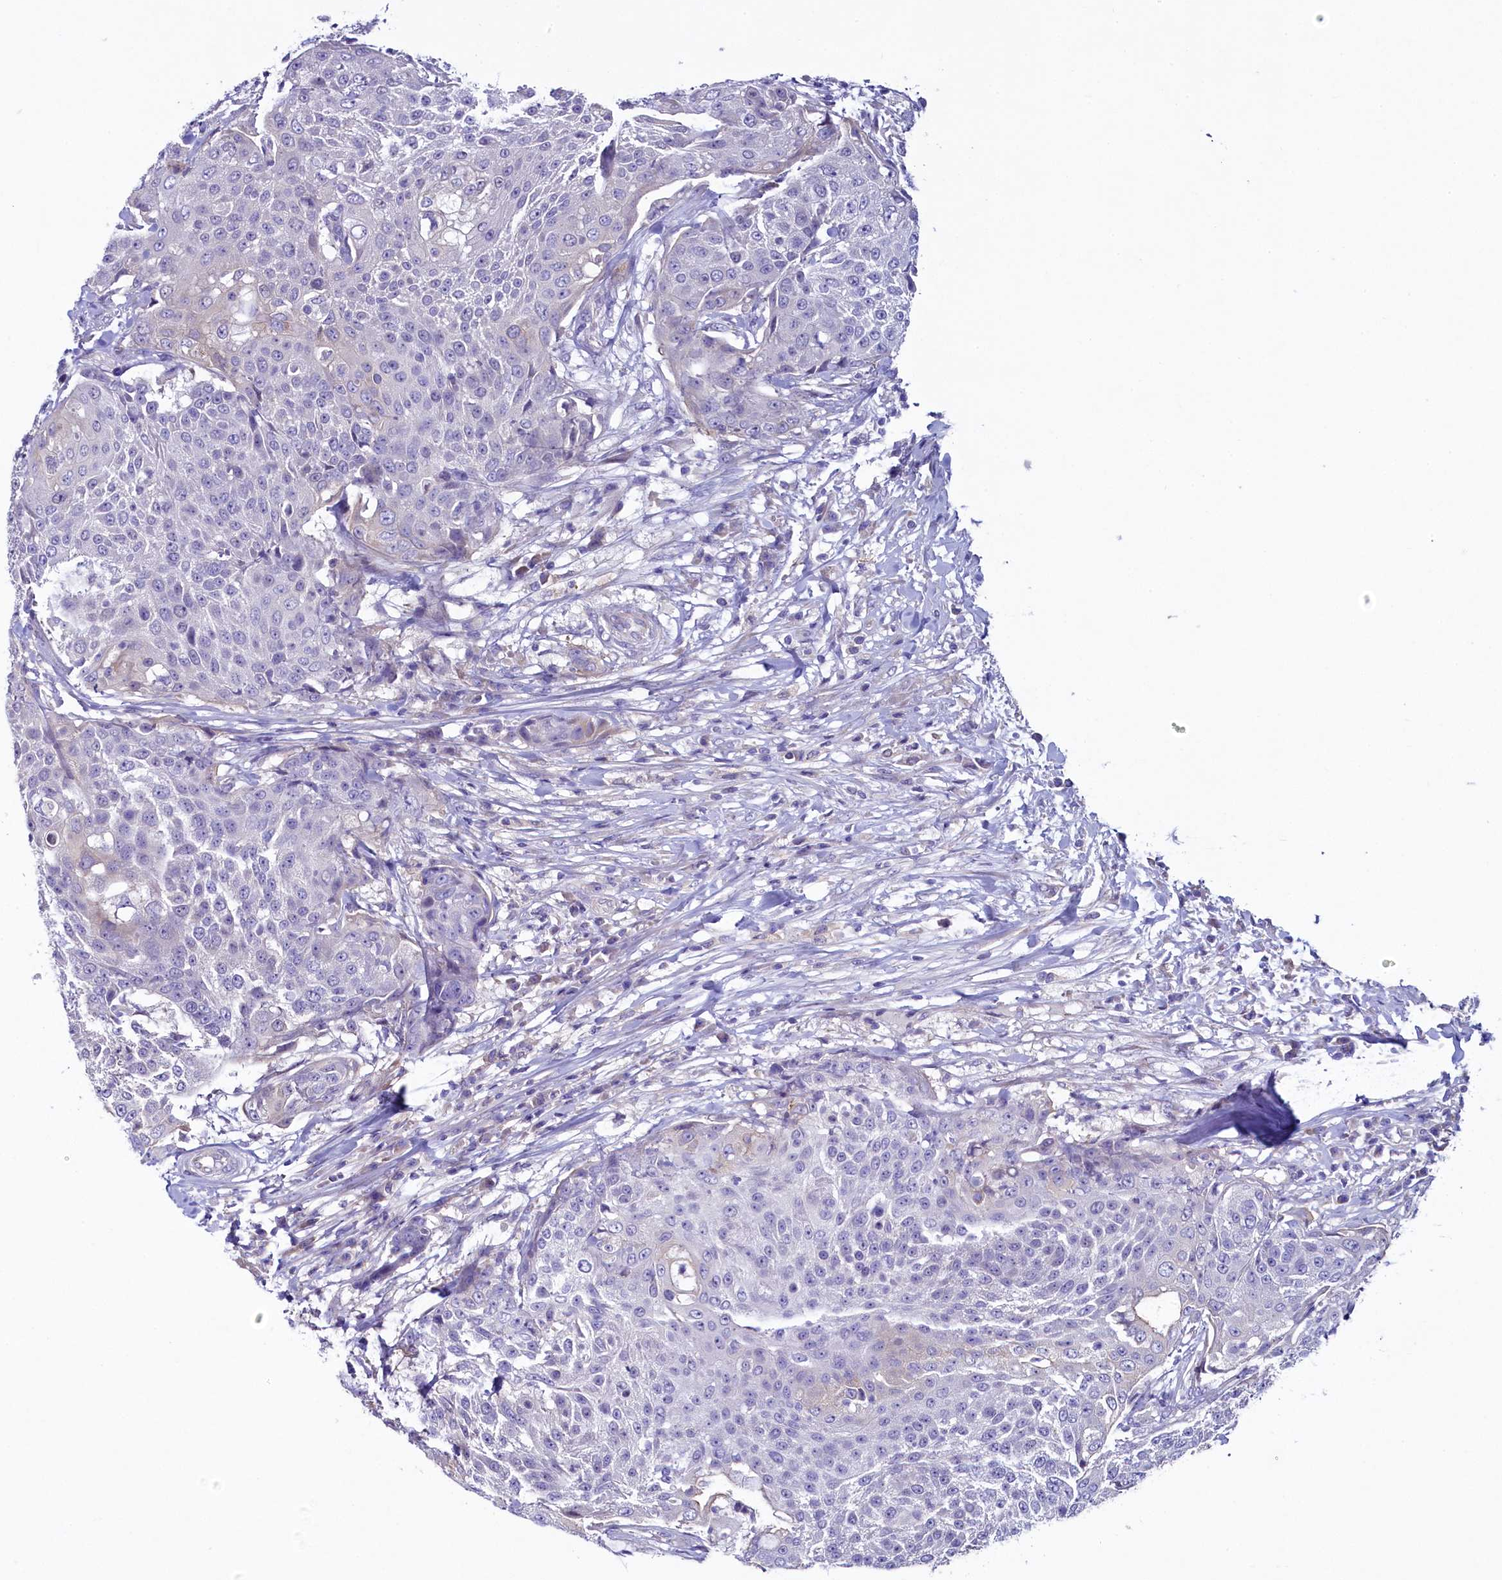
{"staining": {"intensity": "negative", "quantity": "none", "location": "none"}, "tissue": "urothelial cancer", "cell_type": "Tumor cells", "image_type": "cancer", "snomed": [{"axis": "morphology", "description": "Urothelial carcinoma, High grade"}, {"axis": "topography", "description": "Urinary bladder"}], "caption": "DAB (3,3'-diaminobenzidine) immunohistochemical staining of urothelial carcinoma (high-grade) shows no significant expression in tumor cells. The staining is performed using DAB (3,3'-diaminobenzidine) brown chromogen with nuclei counter-stained in using hematoxylin.", "gene": "KRBOX5", "patient": {"sex": "female", "age": 63}}